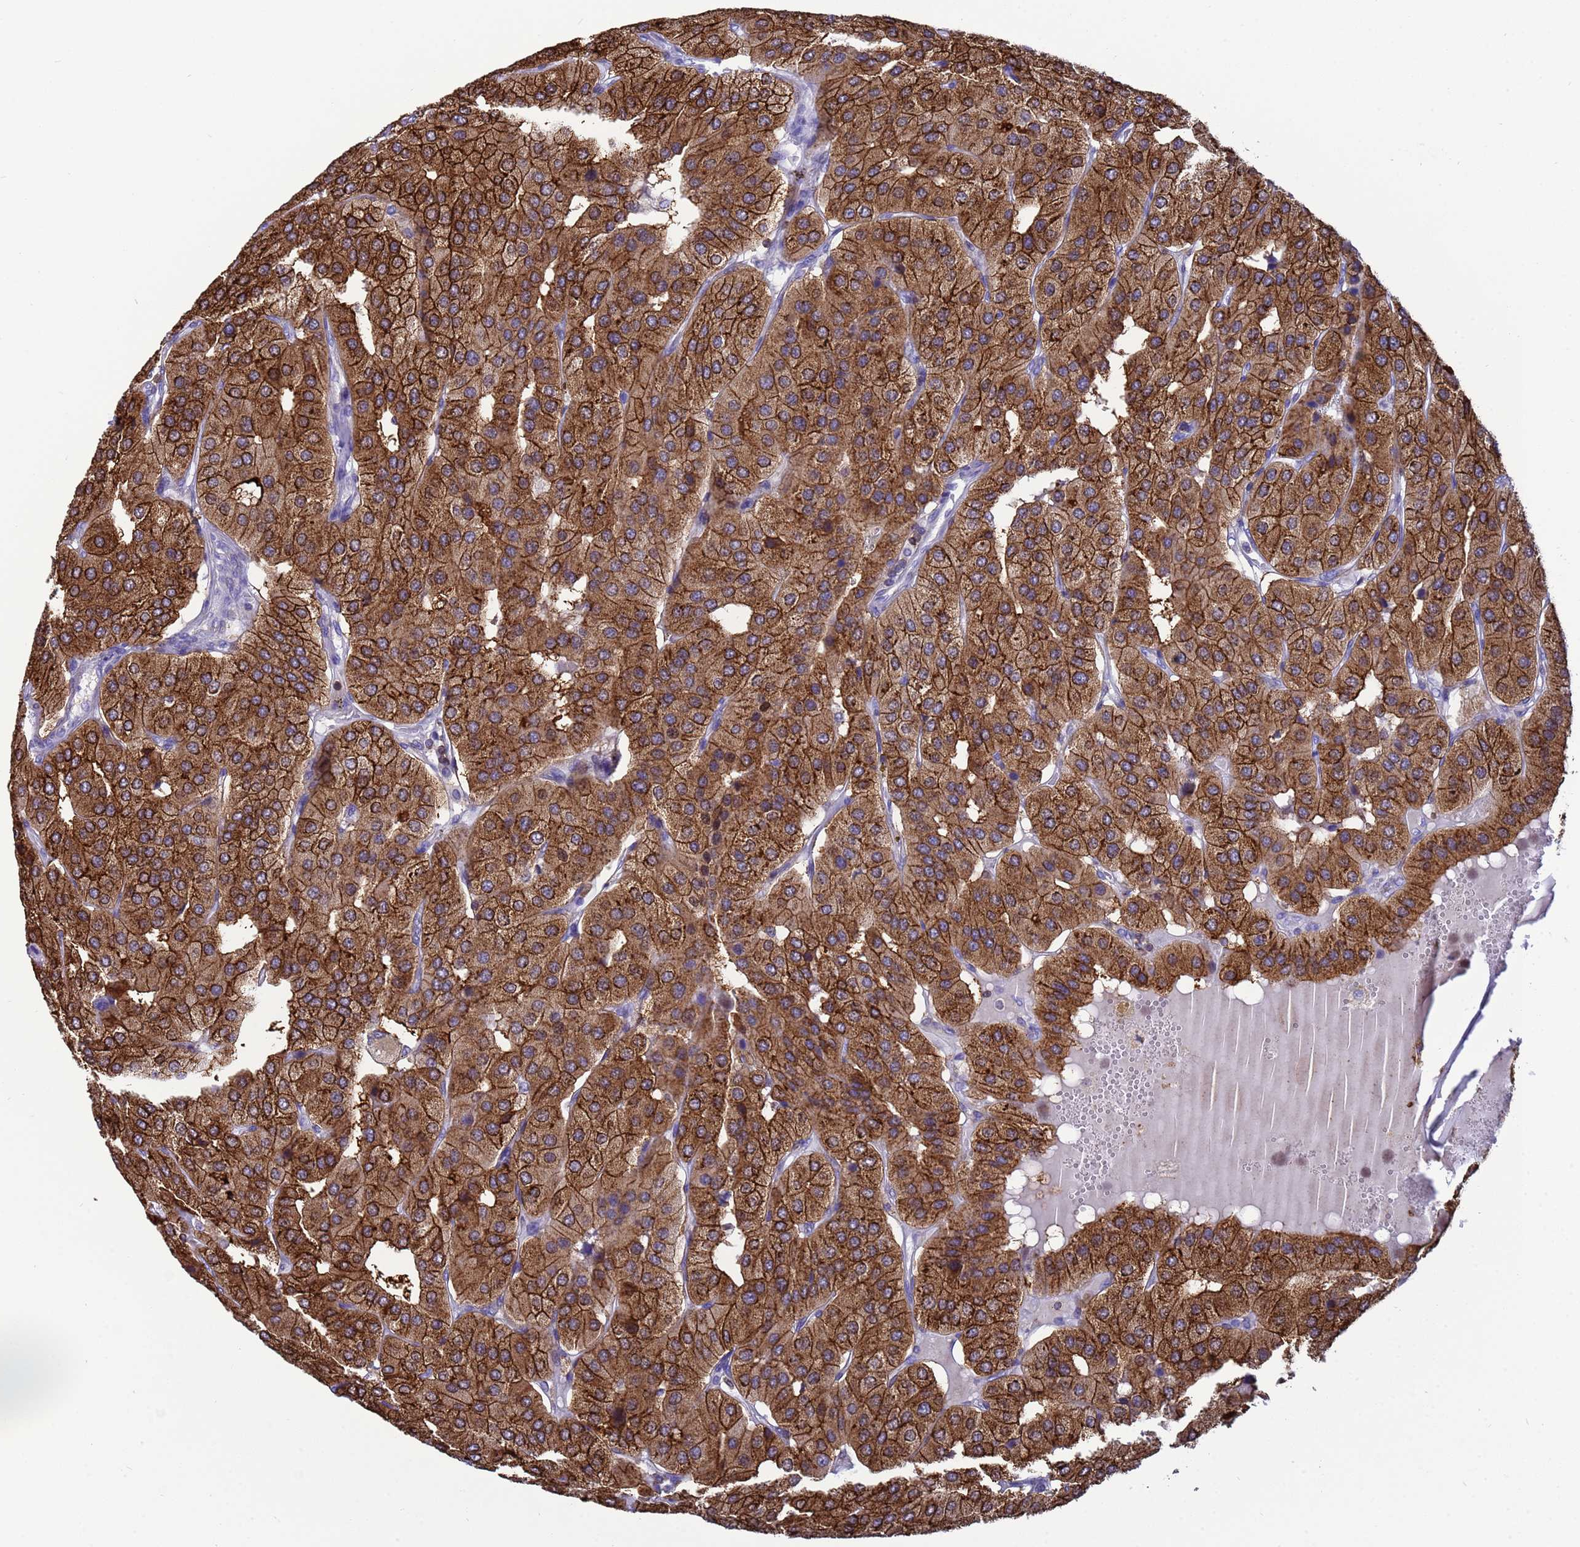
{"staining": {"intensity": "strong", "quantity": ">75%", "location": "cytoplasmic/membranous"}, "tissue": "parathyroid gland", "cell_type": "Glandular cells", "image_type": "normal", "snomed": [{"axis": "morphology", "description": "Normal tissue, NOS"}, {"axis": "morphology", "description": "Adenoma, NOS"}, {"axis": "topography", "description": "Parathyroid gland"}], "caption": "The image demonstrates staining of unremarkable parathyroid gland, revealing strong cytoplasmic/membranous protein staining (brown color) within glandular cells.", "gene": "EZR", "patient": {"sex": "female", "age": 86}}